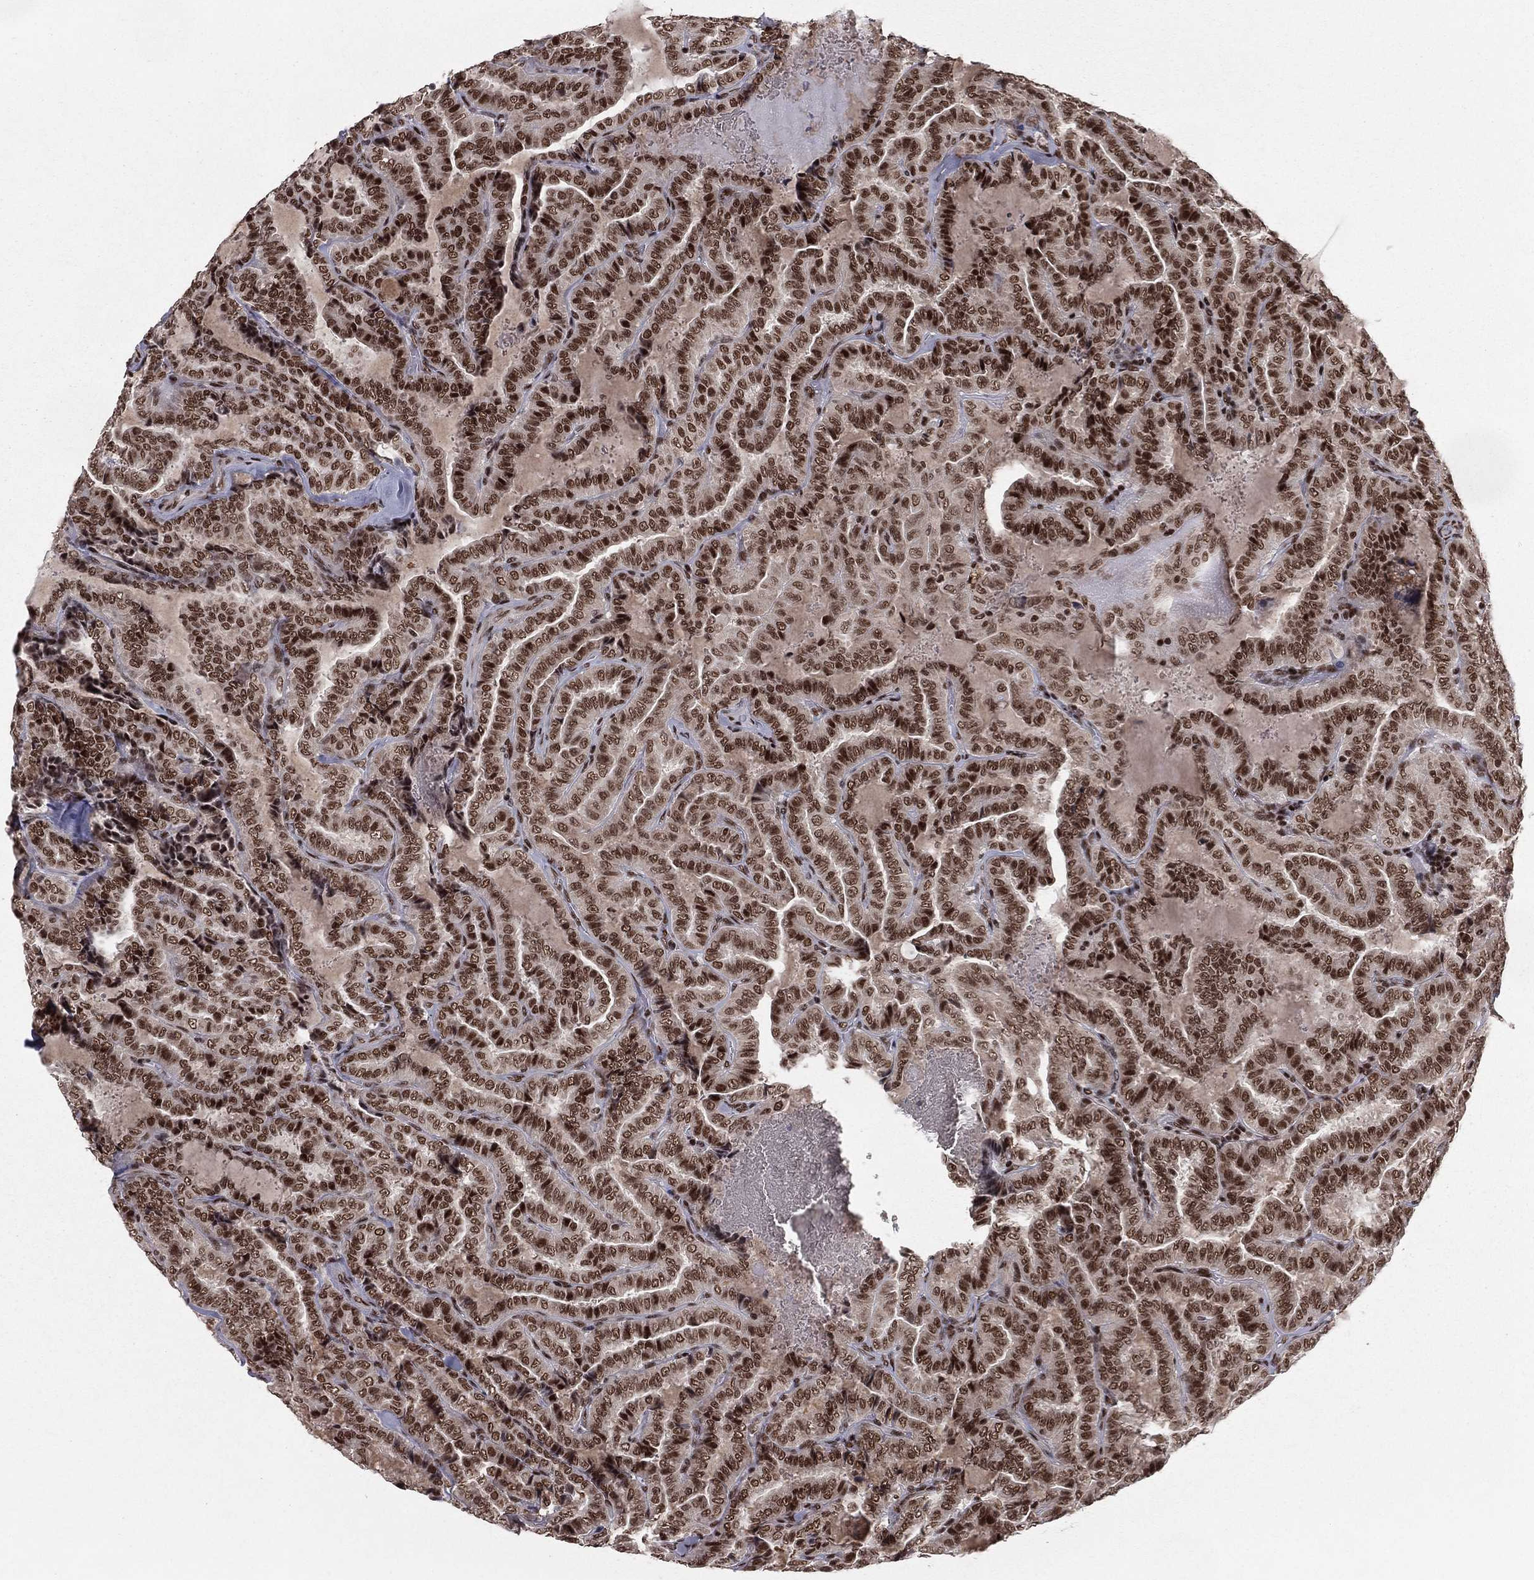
{"staining": {"intensity": "strong", "quantity": "25%-75%", "location": "nuclear"}, "tissue": "thyroid cancer", "cell_type": "Tumor cells", "image_type": "cancer", "snomed": [{"axis": "morphology", "description": "Papillary adenocarcinoma, NOS"}, {"axis": "topography", "description": "Thyroid gland"}], "caption": "Tumor cells display high levels of strong nuclear staining in approximately 25%-75% of cells in papillary adenocarcinoma (thyroid).", "gene": "NFYB", "patient": {"sex": "female", "age": 39}}